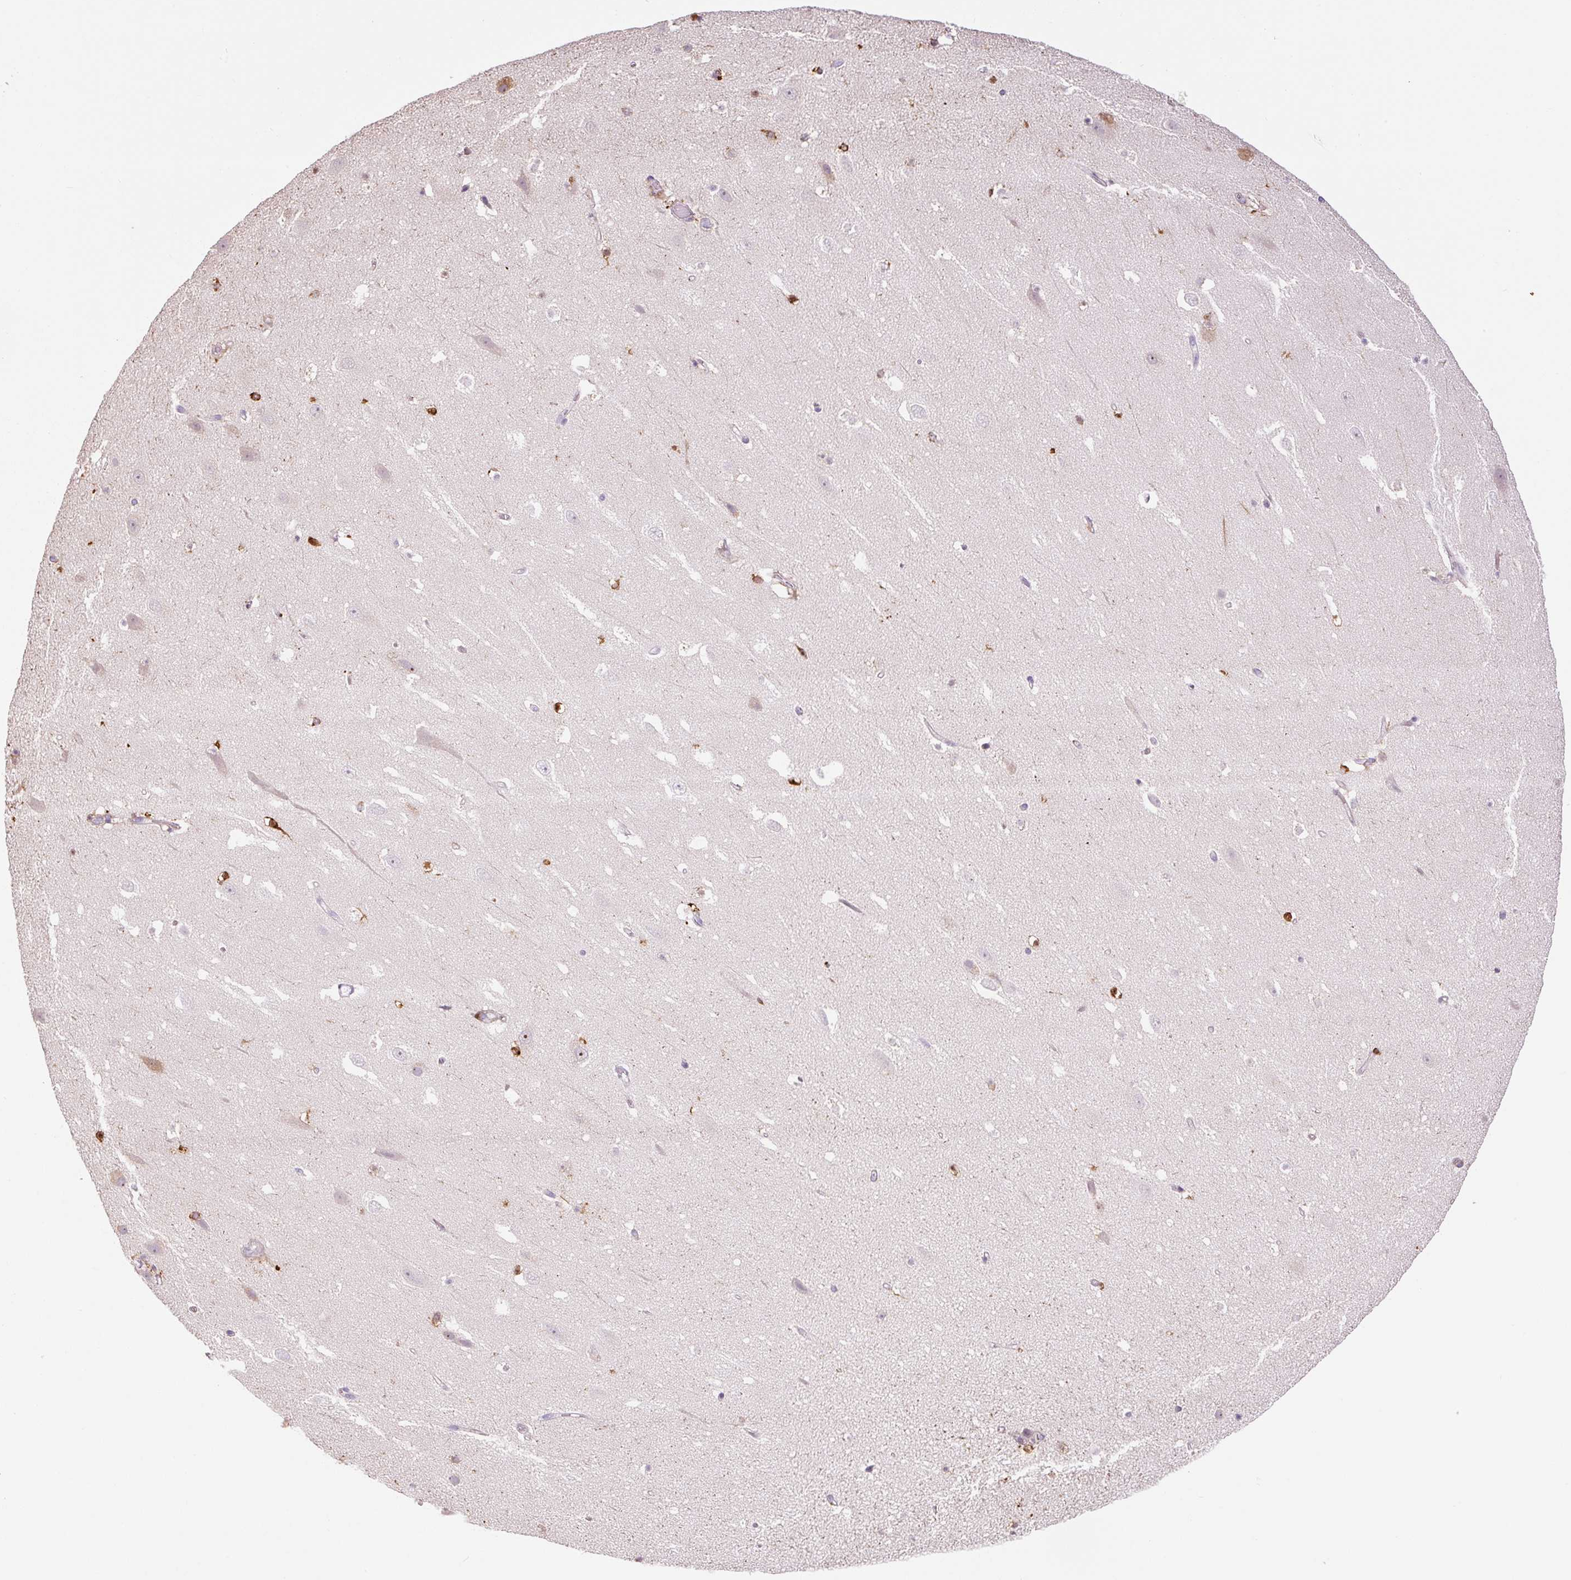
{"staining": {"intensity": "negative", "quantity": "none", "location": "none"}, "tissue": "hippocampus", "cell_type": "Glial cells", "image_type": "normal", "snomed": [{"axis": "morphology", "description": "Normal tissue, NOS"}, {"axis": "topography", "description": "Hippocampus"}], "caption": "Immunohistochemistry (IHC) histopathology image of normal human hippocampus stained for a protein (brown), which demonstrates no staining in glial cells. The staining is performed using DAB brown chromogen with nuclei counter-stained in using hematoxylin.", "gene": "FUT10", "patient": {"sex": "male", "age": 37}}